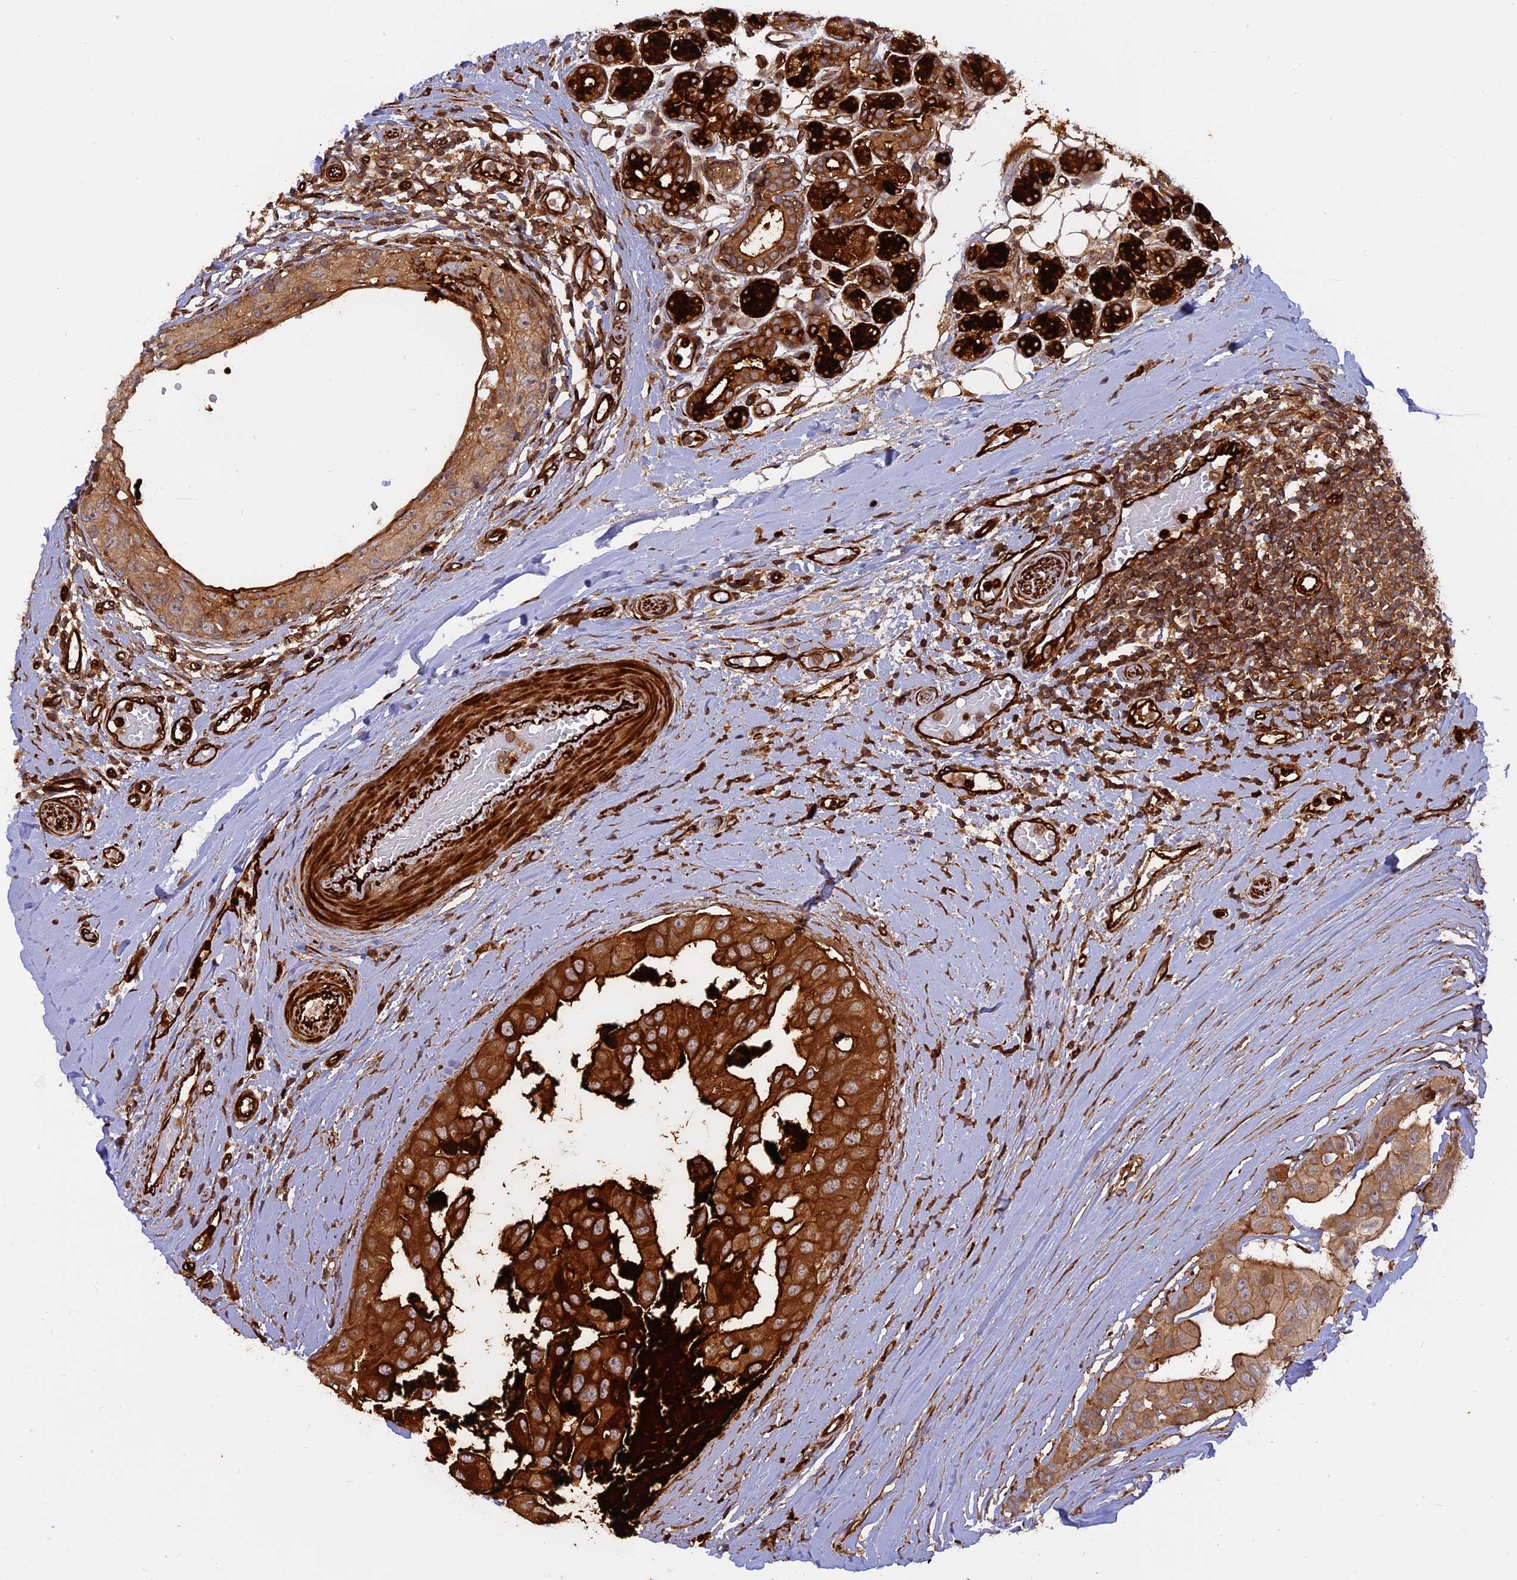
{"staining": {"intensity": "strong", "quantity": ">75%", "location": "cytoplasmic/membranous"}, "tissue": "head and neck cancer", "cell_type": "Tumor cells", "image_type": "cancer", "snomed": [{"axis": "morphology", "description": "Adenocarcinoma, NOS"}, {"axis": "morphology", "description": "Adenocarcinoma, metastatic, NOS"}, {"axis": "topography", "description": "Head-Neck"}], "caption": "The micrograph shows immunohistochemical staining of metastatic adenocarcinoma (head and neck). There is strong cytoplasmic/membranous expression is identified in about >75% of tumor cells. The staining is performed using DAB (3,3'-diaminobenzidine) brown chromogen to label protein expression. The nuclei are counter-stained blue using hematoxylin.", "gene": "PHLDB3", "patient": {"sex": "male", "age": 75}}